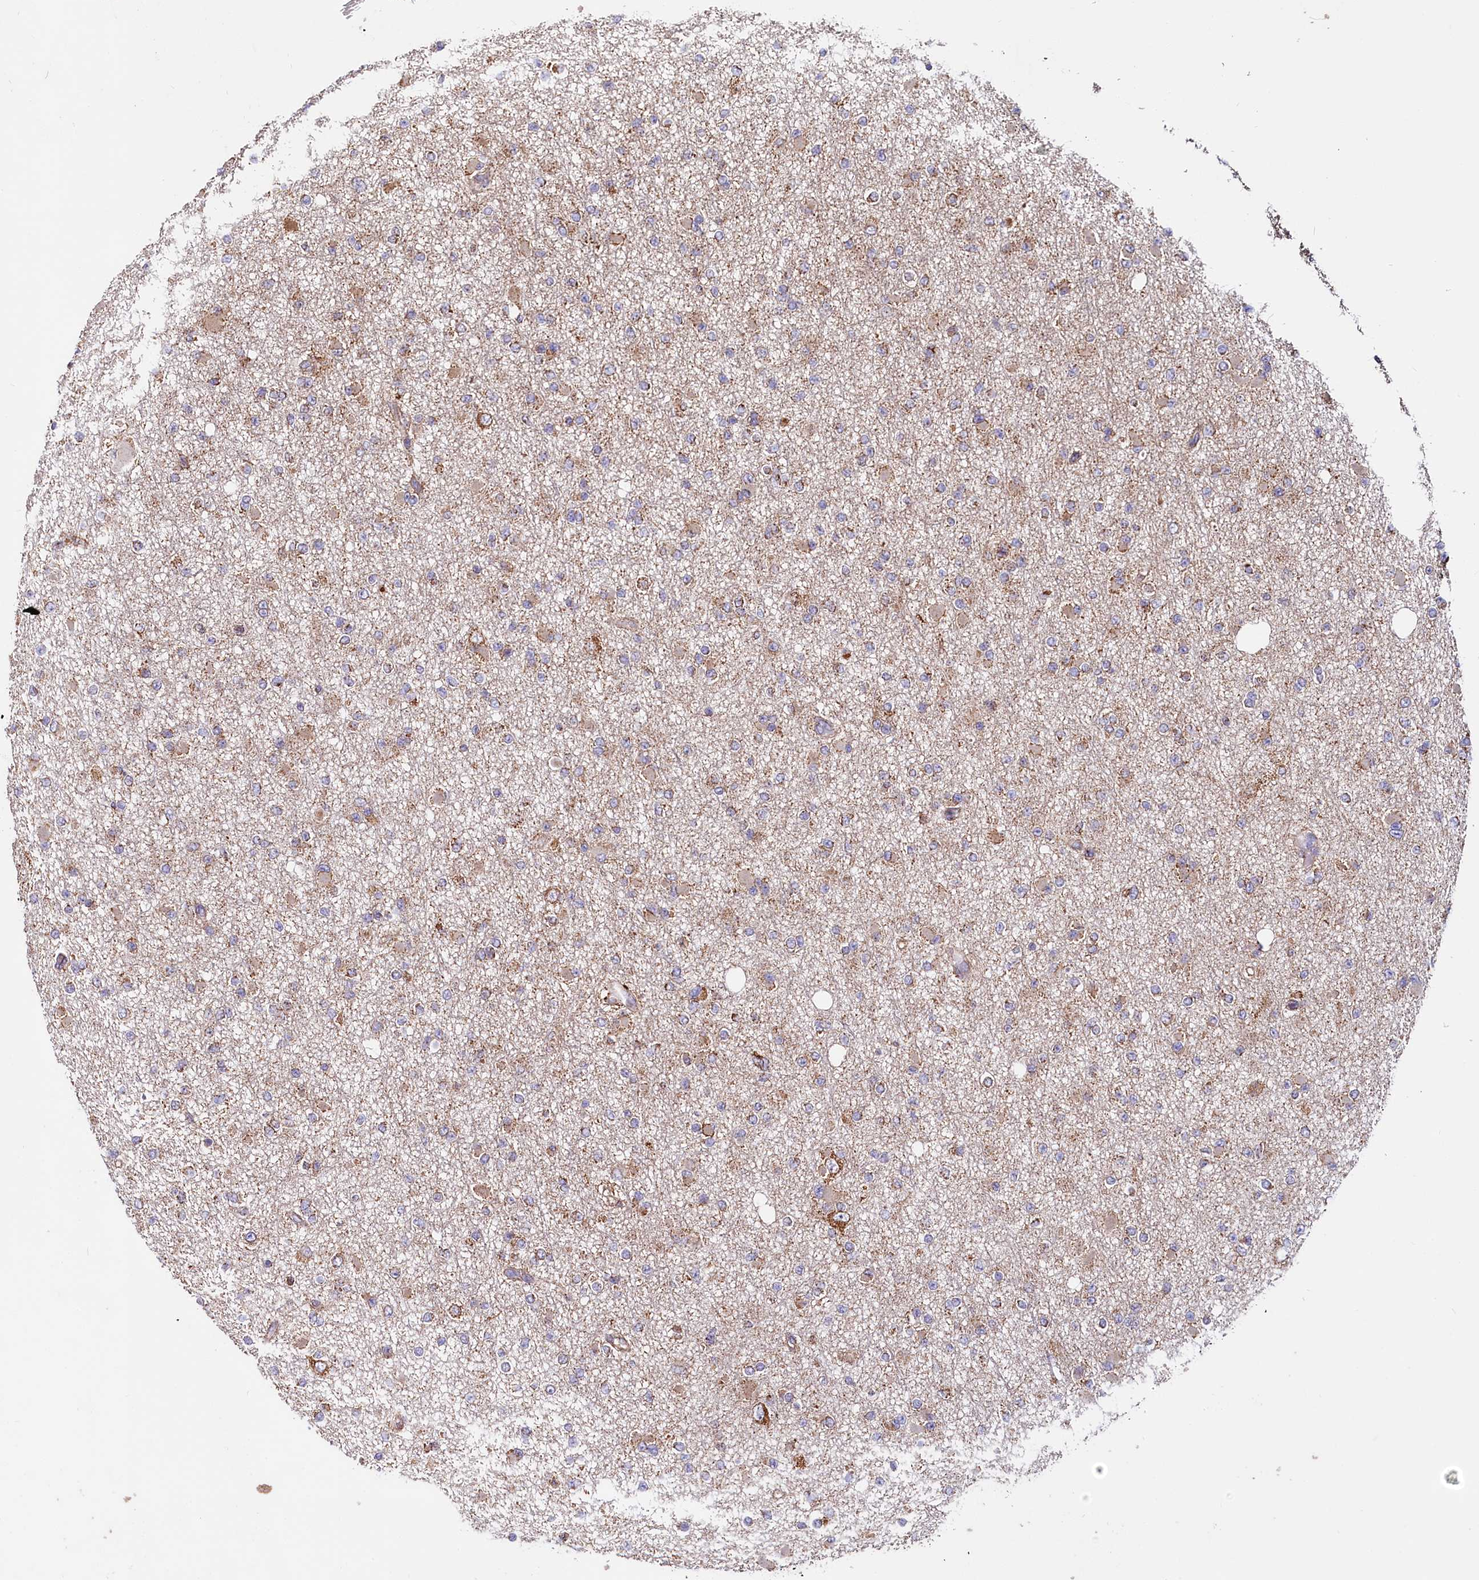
{"staining": {"intensity": "moderate", "quantity": "25%-75%", "location": "cytoplasmic/membranous"}, "tissue": "glioma", "cell_type": "Tumor cells", "image_type": "cancer", "snomed": [{"axis": "morphology", "description": "Glioma, malignant, Low grade"}, {"axis": "topography", "description": "Brain"}], "caption": "A micrograph of human malignant low-grade glioma stained for a protein exhibits moderate cytoplasmic/membranous brown staining in tumor cells.", "gene": "NUDT15", "patient": {"sex": "female", "age": 22}}